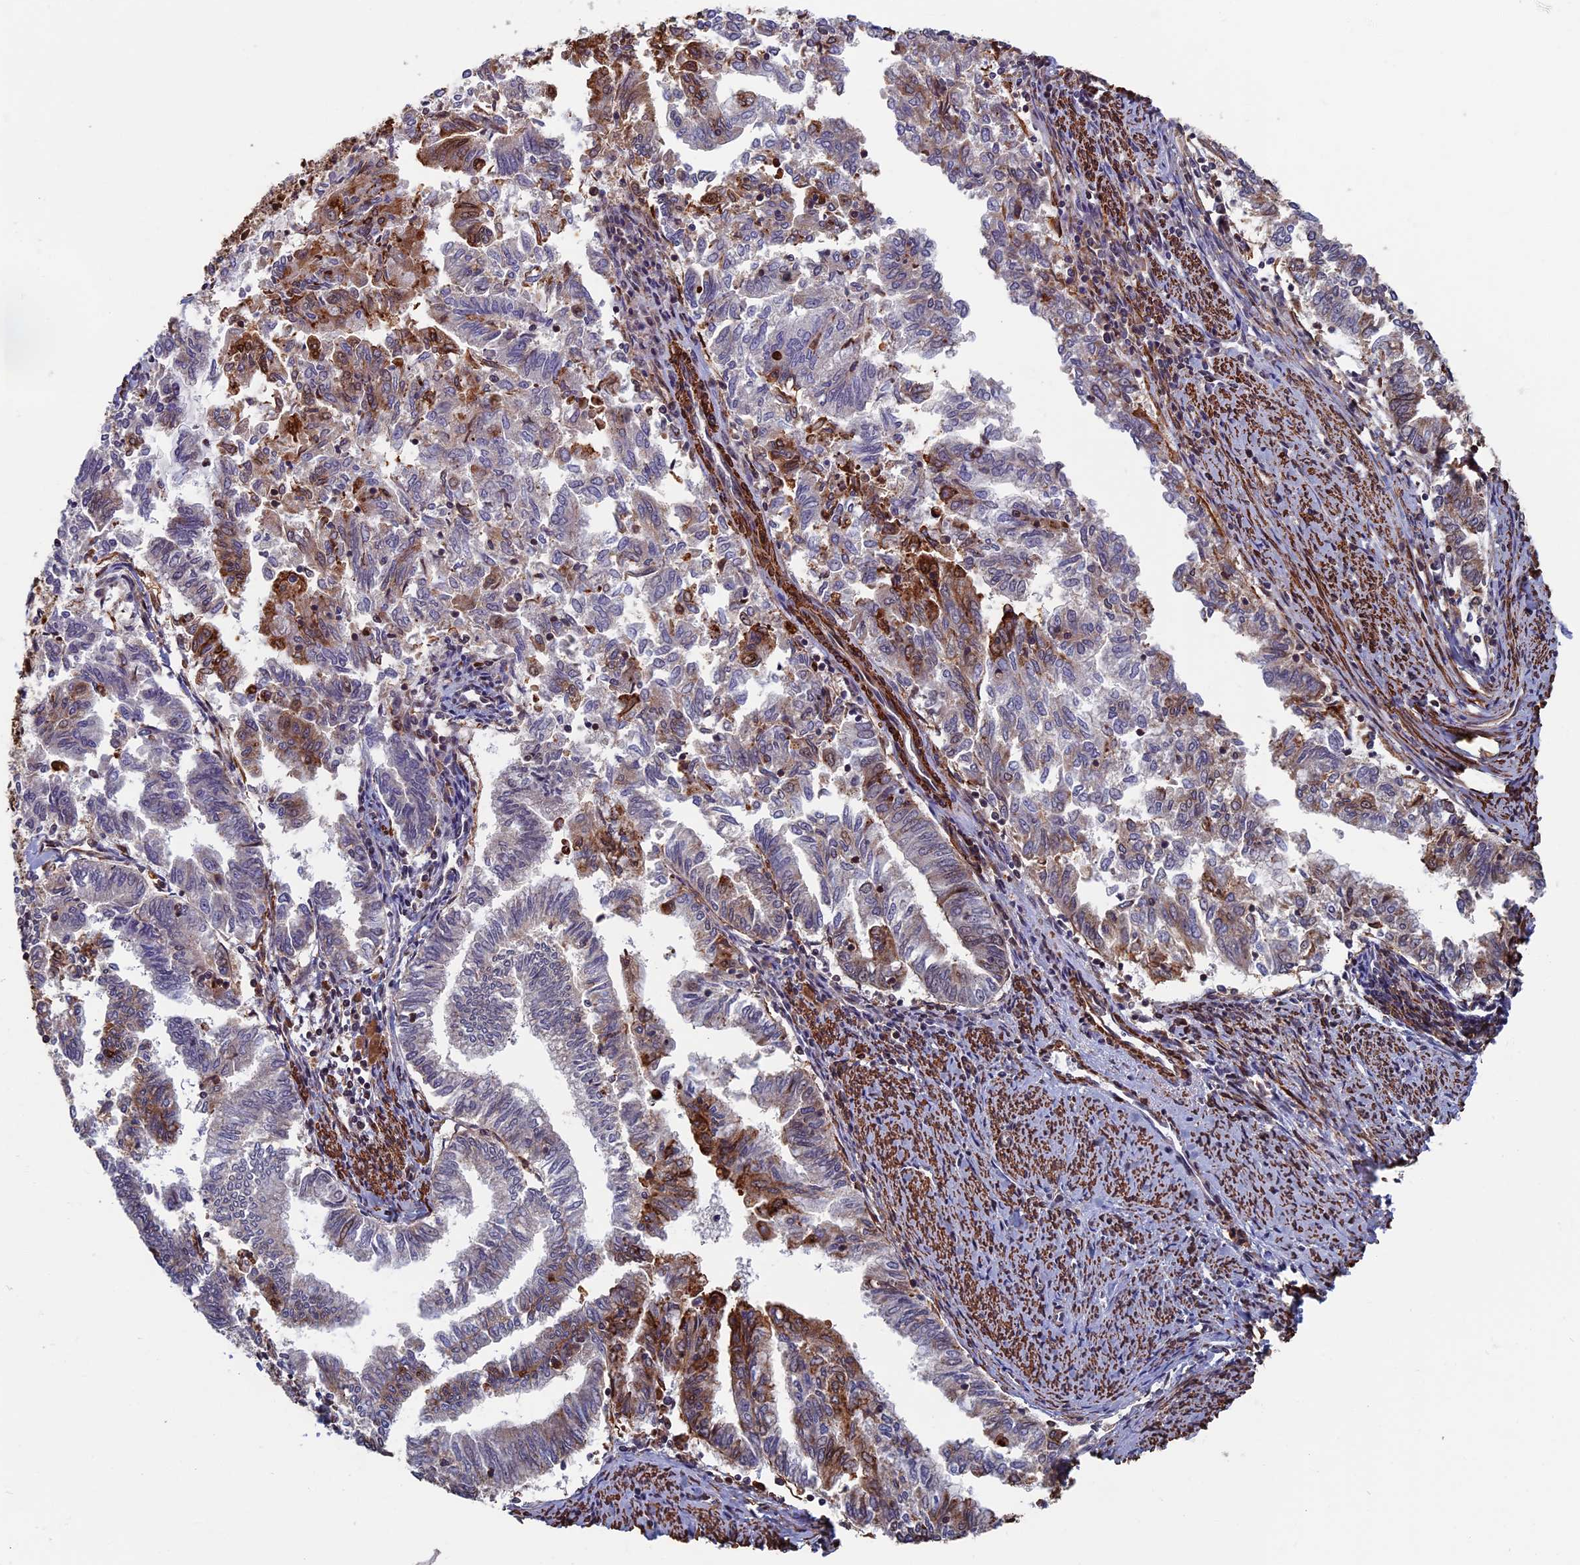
{"staining": {"intensity": "moderate", "quantity": "<25%", "location": "cytoplasmic/membranous"}, "tissue": "endometrial cancer", "cell_type": "Tumor cells", "image_type": "cancer", "snomed": [{"axis": "morphology", "description": "Adenocarcinoma, NOS"}, {"axis": "topography", "description": "Endometrium"}], "caption": "Immunohistochemical staining of human endometrial cancer (adenocarcinoma) displays moderate cytoplasmic/membranous protein expression in approximately <25% of tumor cells.", "gene": "CTDP1", "patient": {"sex": "female", "age": 79}}